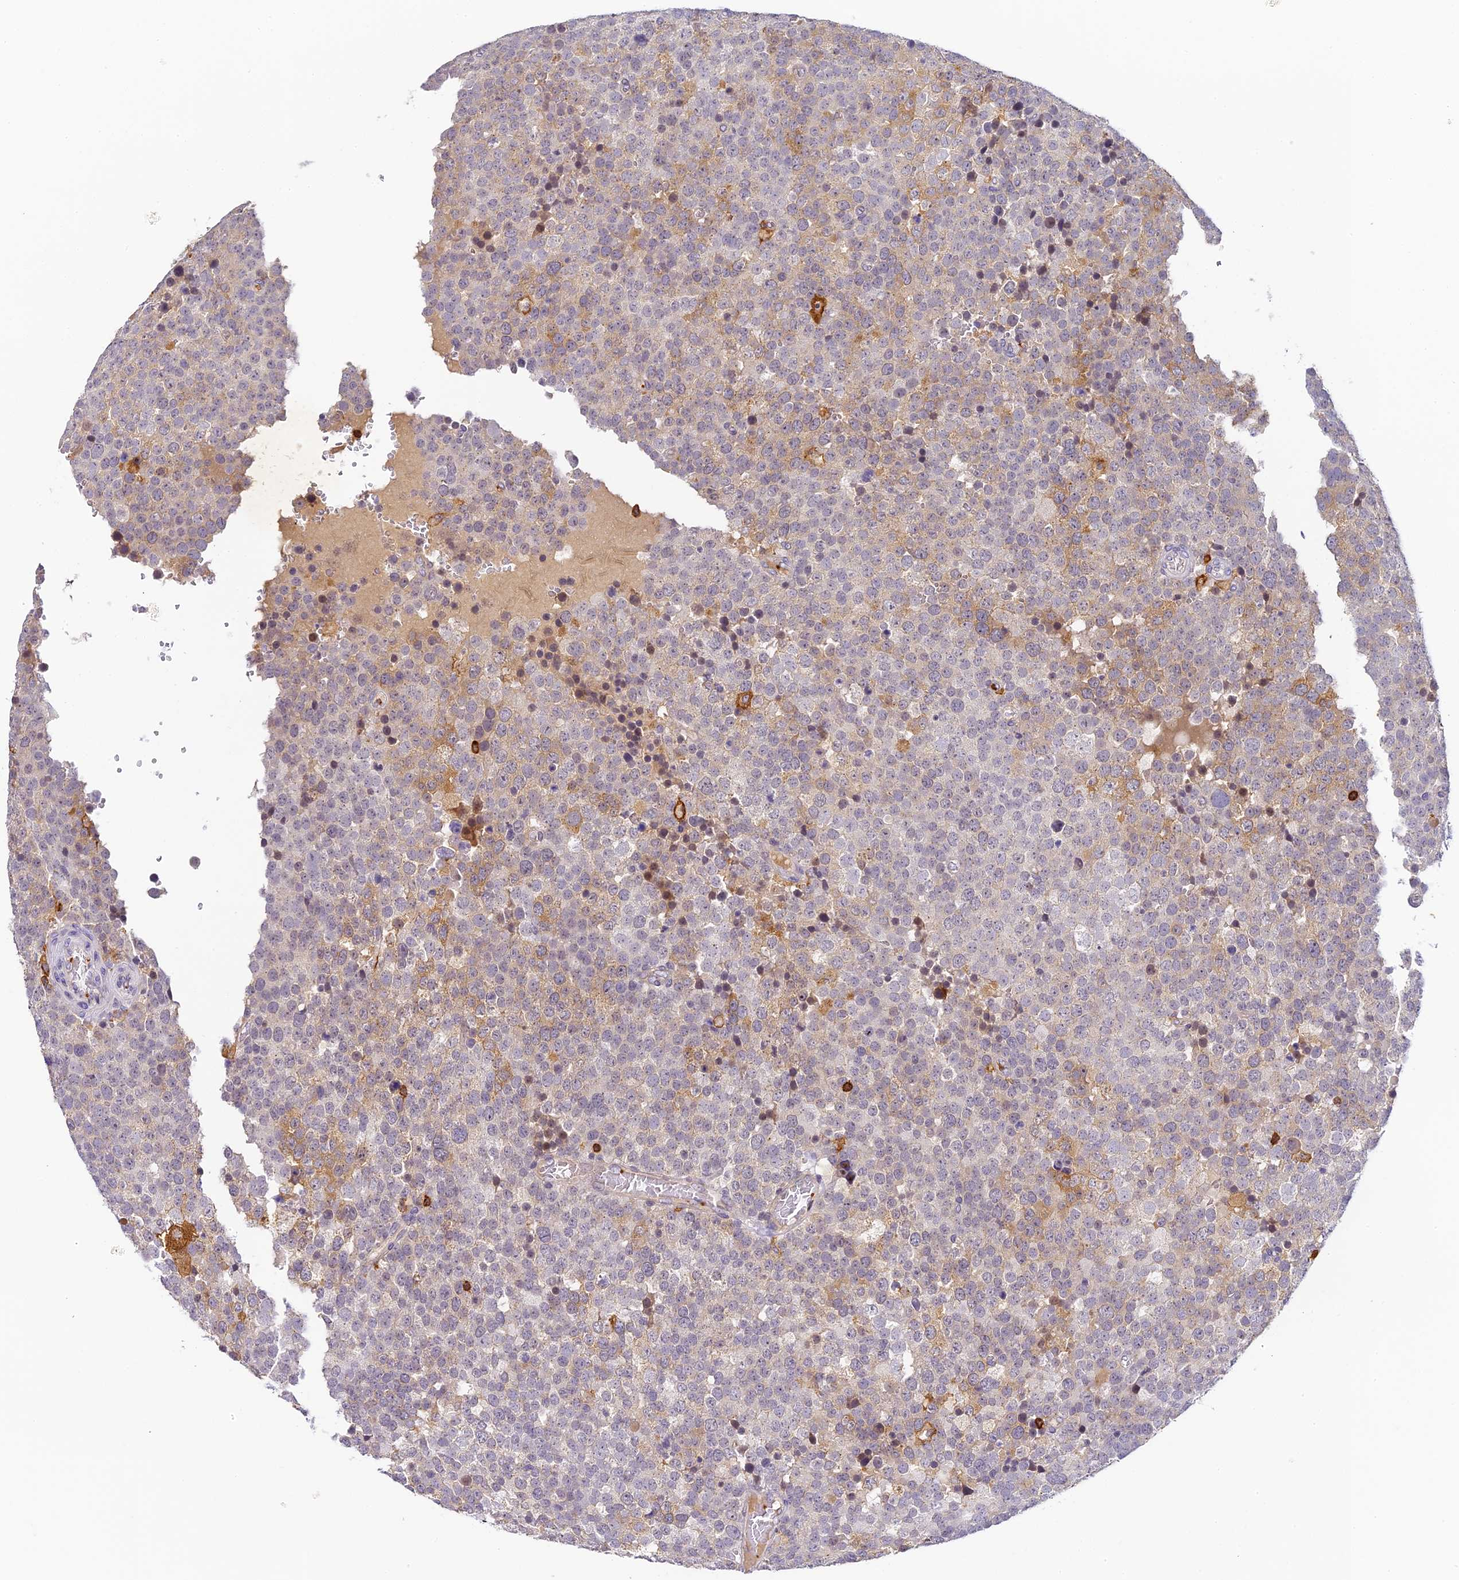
{"staining": {"intensity": "moderate", "quantity": "<25%", "location": "cytoplasmic/membranous"}, "tissue": "testis cancer", "cell_type": "Tumor cells", "image_type": "cancer", "snomed": [{"axis": "morphology", "description": "Seminoma, NOS"}, {"axis": "topography", "description": "Testis"}], "caption": "Immunohistochemical staining of human seminoma (testis) reveals low levels of moderate cytoplasmic/membranous protein expression in about <25% of tumor cells.", "gene": "FYB1", "patient": {"sex": "male", "age": 71}}